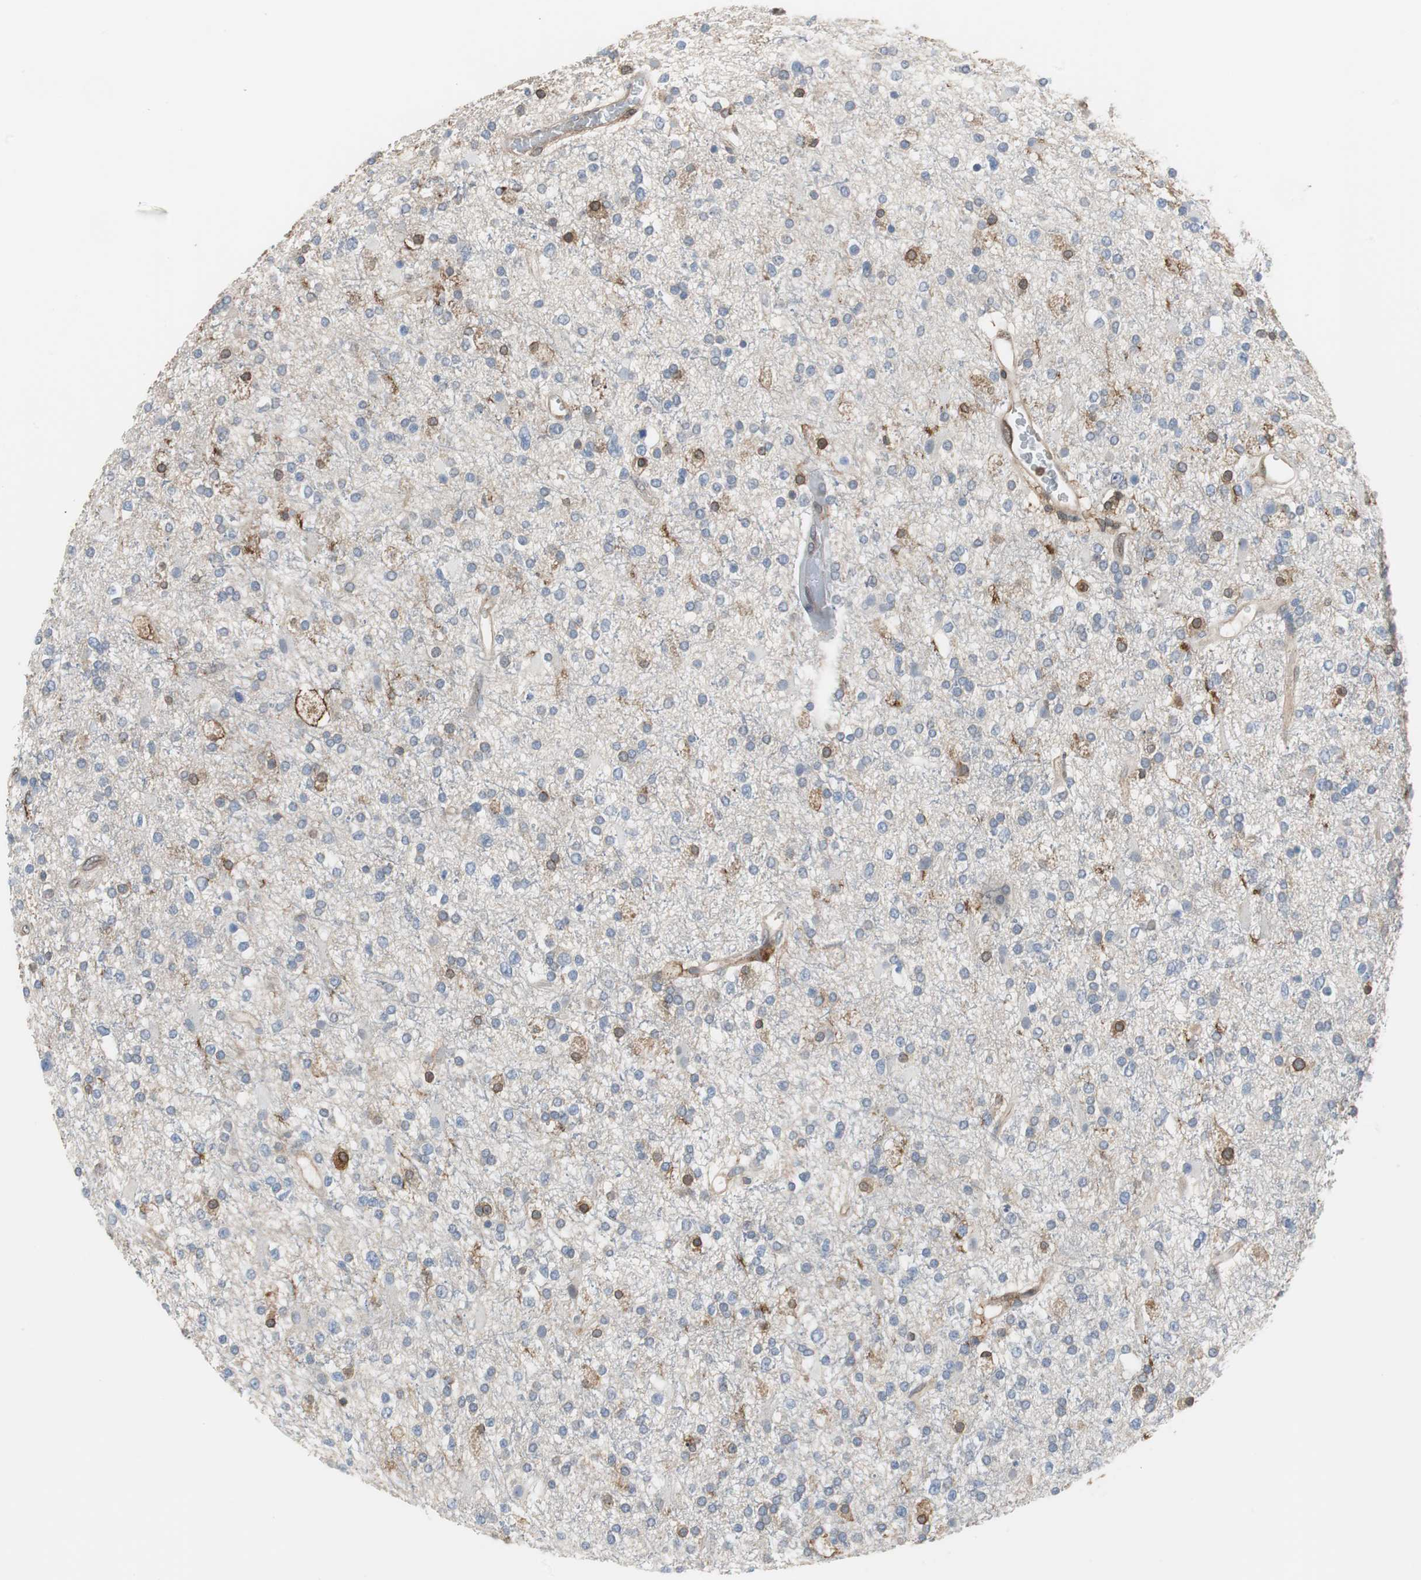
{"staining": {"intensity": "moderate", "quantity": "<25%", "location": "cytoplasmic/membranous"}, "tissue": "glioma", "cell_type": "Tumor cells", "image_type": "cancer", "snomed": [{"axis": "morphology", "description": "Glioma, malignant, High grade"}, {"axis": "topography", "description": "Brain"}], "caption": "Malignant glioma (high-grade) was stained to show a protein in brown. There is low levels of moderate cytoplasmic/membranous staining in about <25% of tumor cells. Ihc stains the protein in brown and the nuclei are stained blue.", "gene": "ANXA4", "patient": {"sex": "male", "age": 33}}